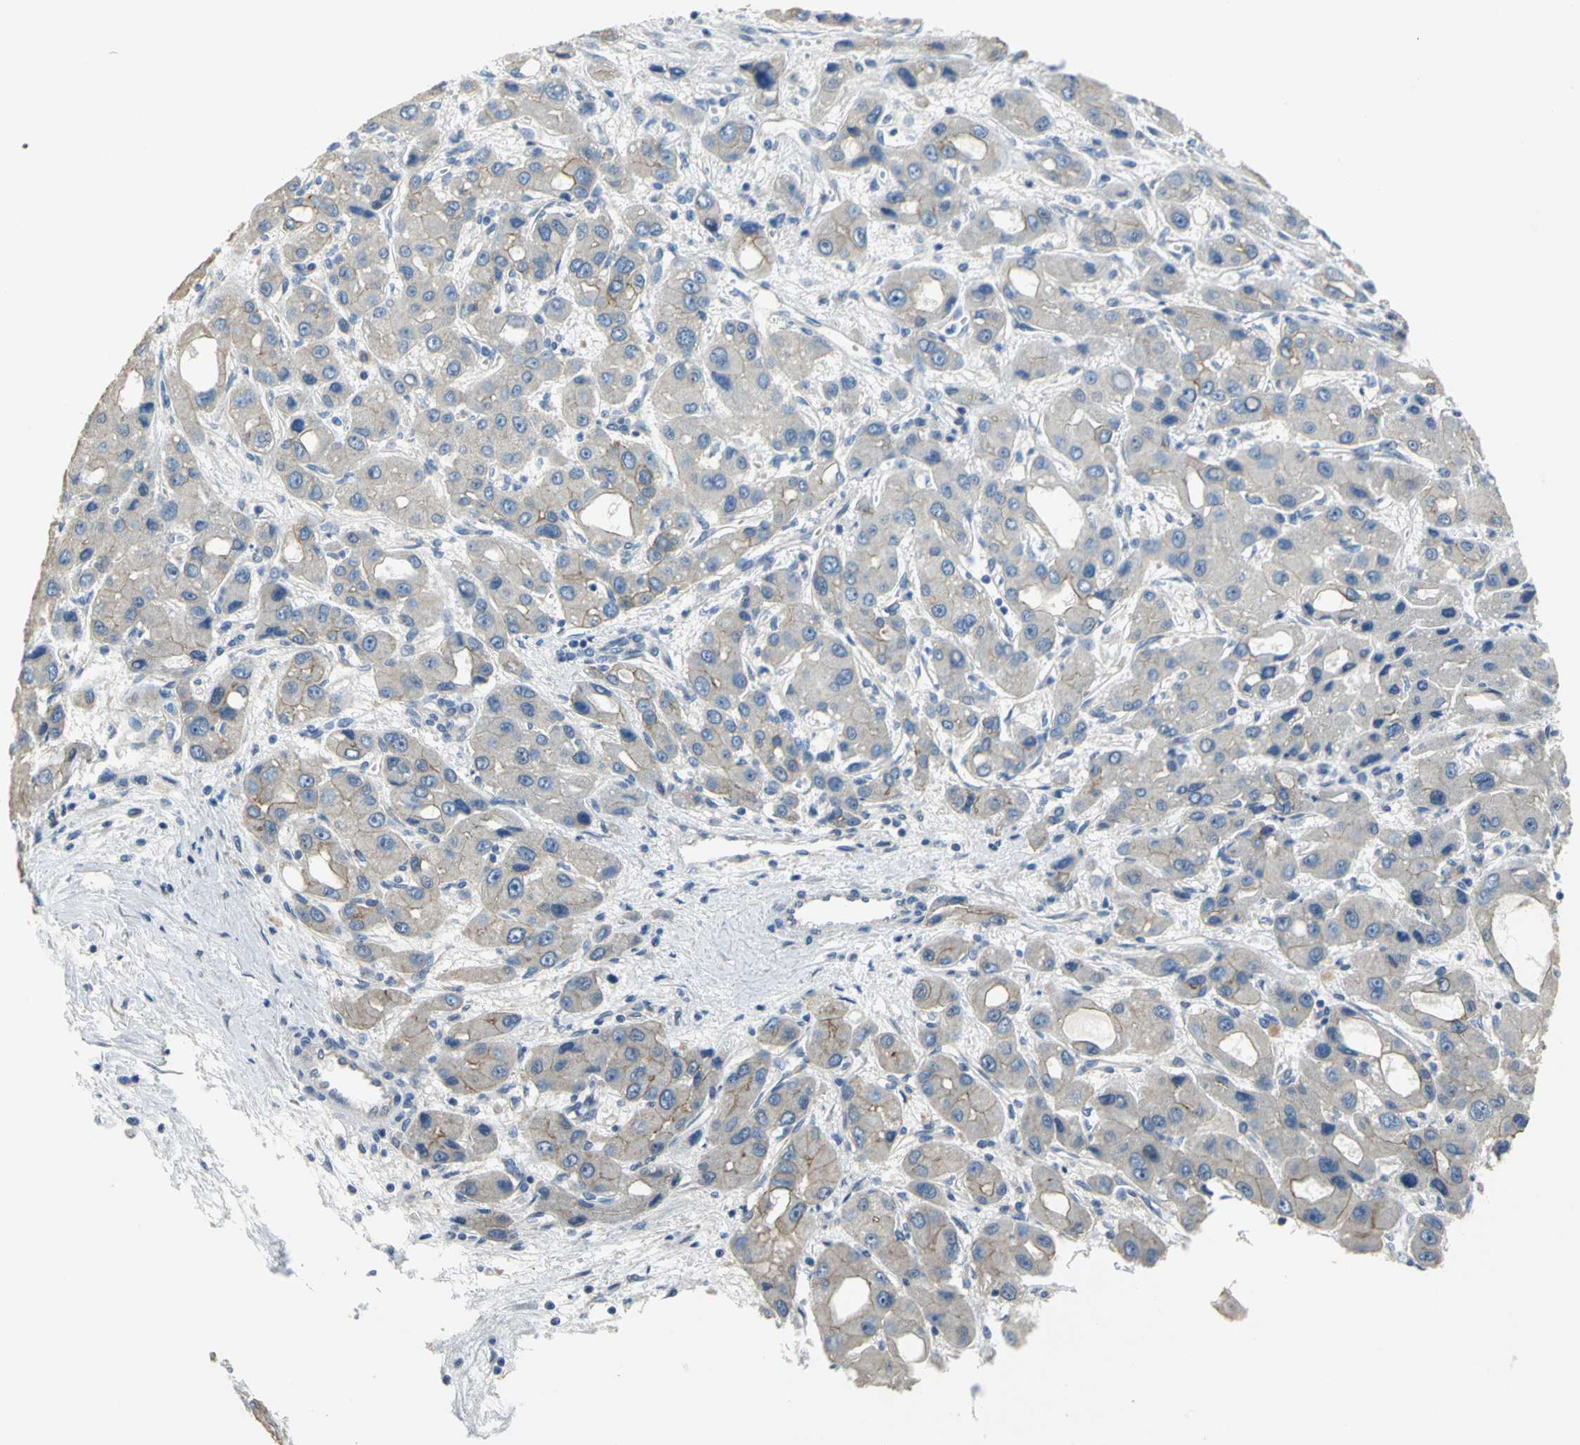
{"staining": {"intensity": "negative", "quantity": "none", "location": "none"}, "tissue": "liver cancer", "cell_type": "Tumor cells", "image_type": "cancer", "snomed": [{"axis": "morphology", "description": "Carcinoma, Hepatocellular, NOS"}, {"axis": "topography", "description": "Liver"}], "caption": "Protein analysis of hepatocellular carcinoma (liver) exhibits no significant positivity in tumor cells.", "gene": "HTR1F", "patient": {"sex": "male", "age": 55}}